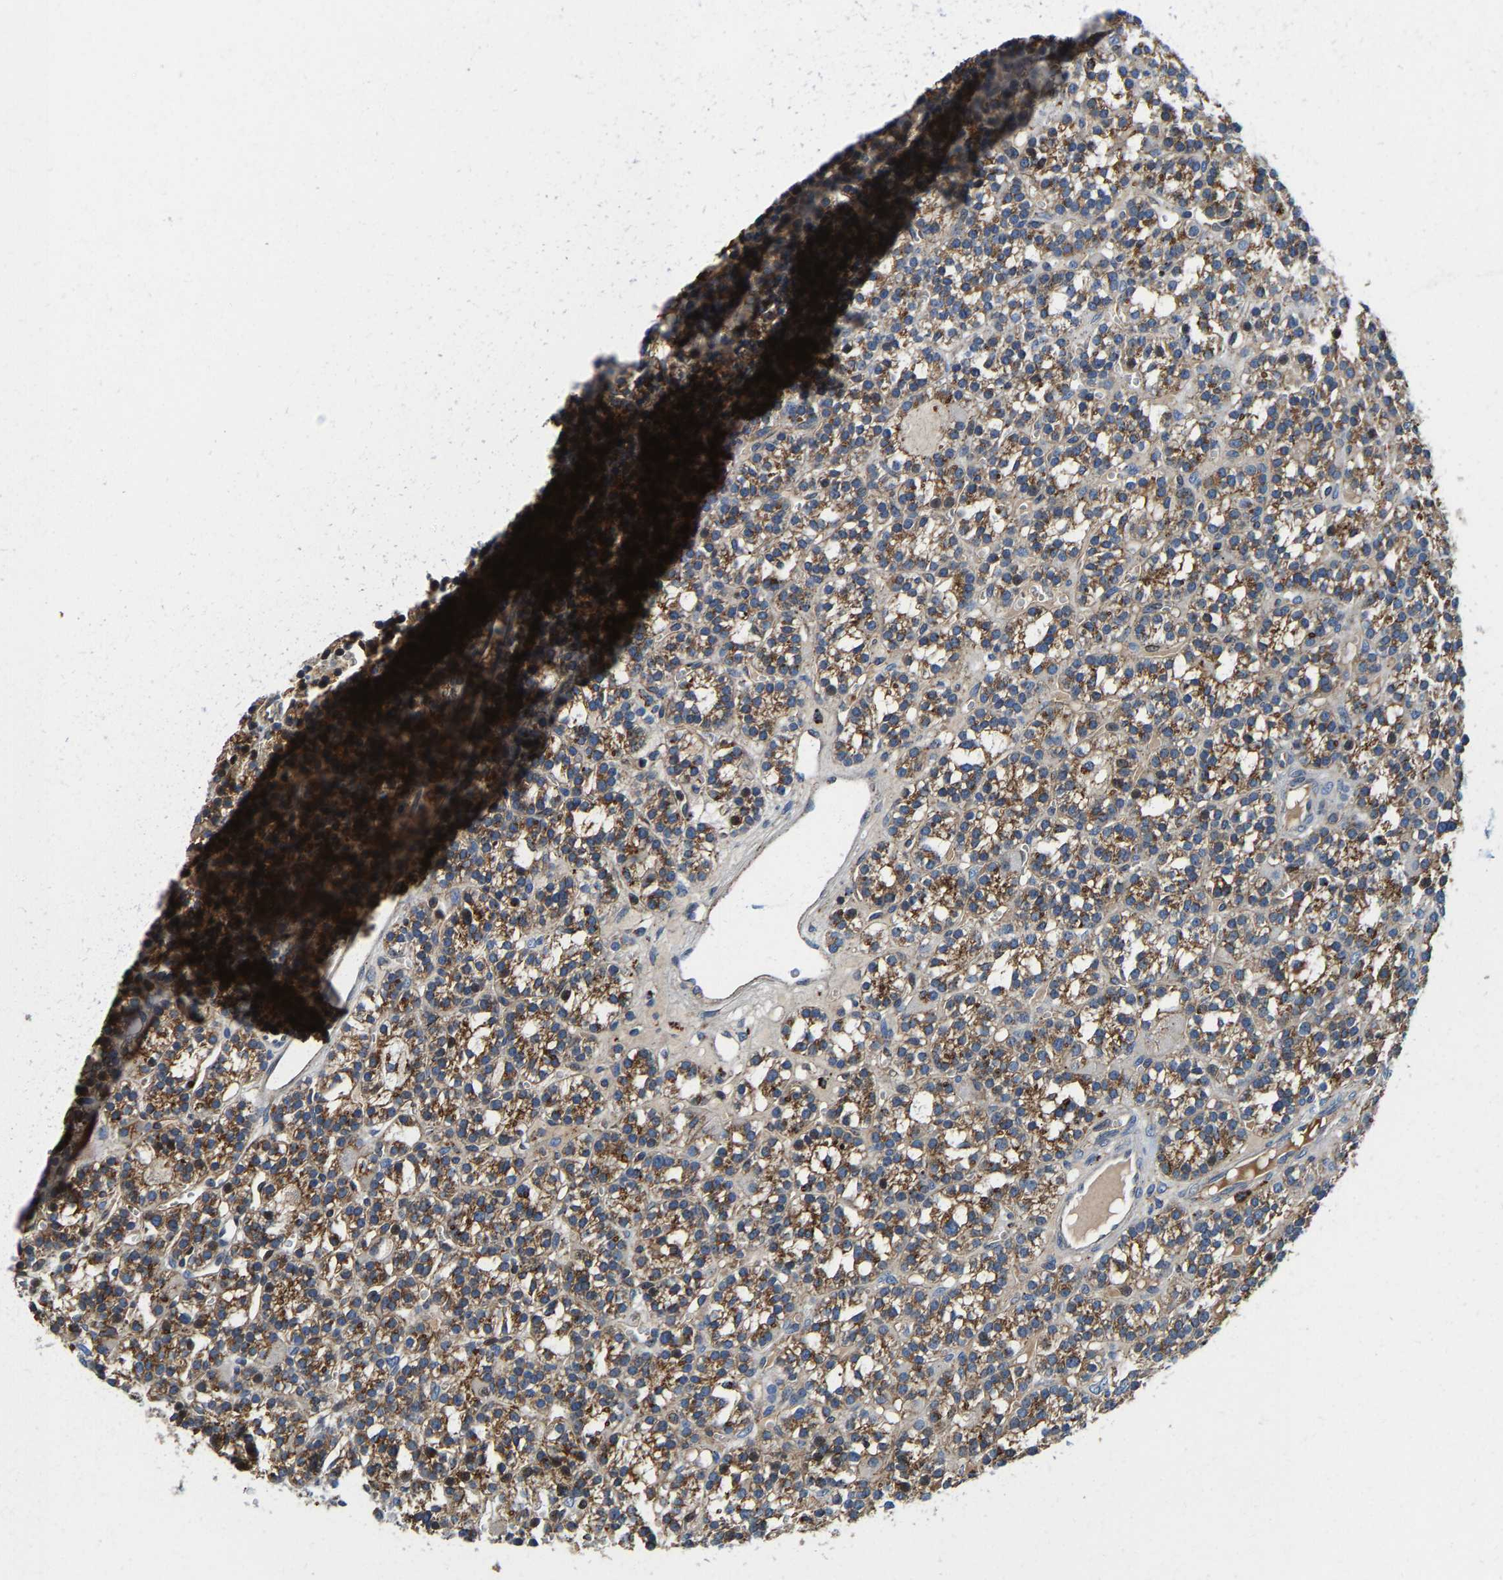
{"staining": {"intensity": "moderate", "quantity": ">75%", "location": "cytoplasmic/membranous"}, "tissue": "parathyroid gland", "cell_type": "Glandular cells", "image_type": "normal", "snomed": [{"axis": "morphology", "description": "Normal tissue, NOS"}, {"axis": "morphology", "description": "Adenoma, NOS"}, {"axis": "topography", "description": "Parathyroid gland"}], "caption": "An IHC photomicrograph of unremarkable tissue is shown. Protein staining in brown highlights moderate cytoplasmic/membranous positivity in parathyroid gland within glandular cells.", "gene": "DPP7", "patient": {"sex": "female", "age": 58}}